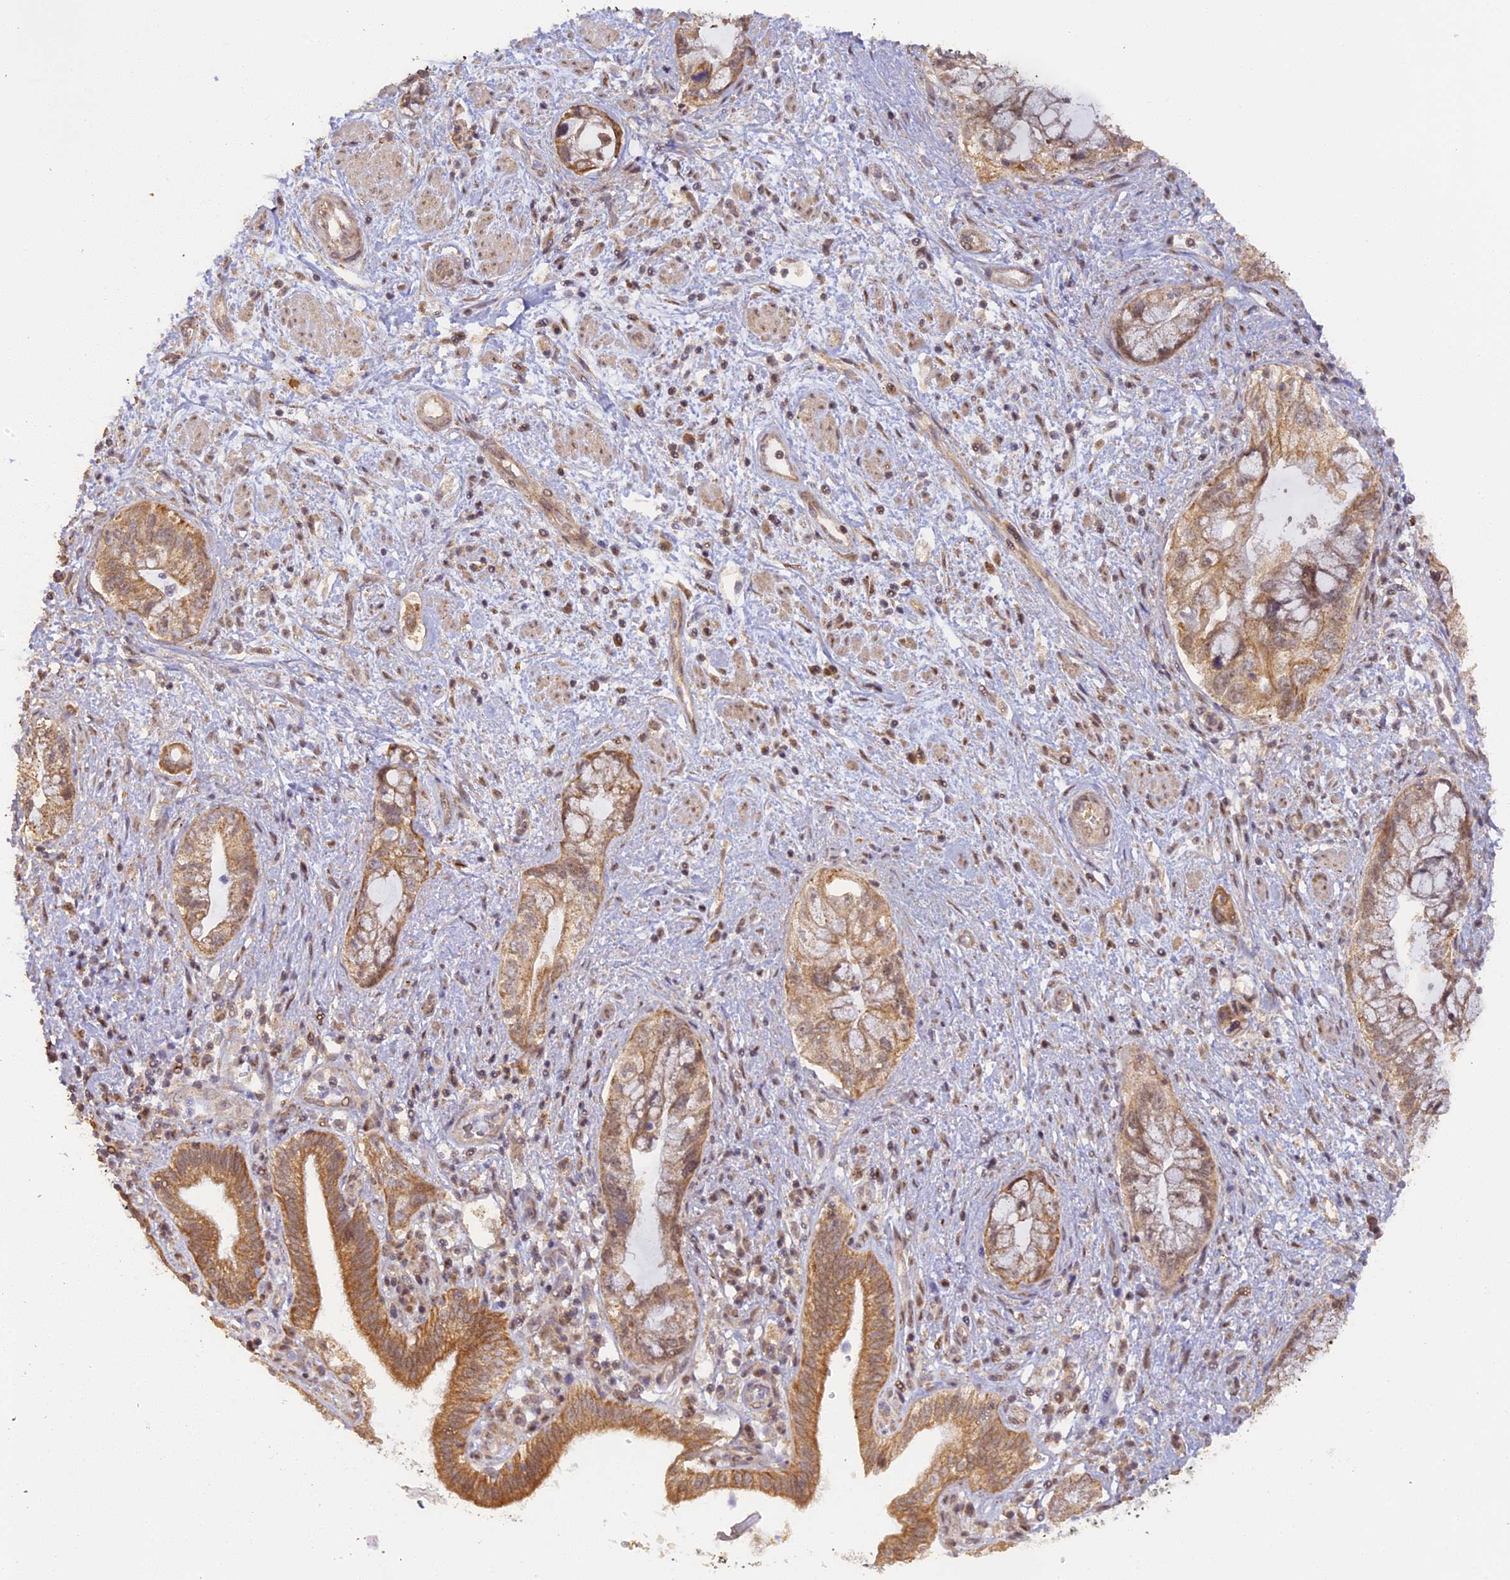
{"staining": {"intensity": "moderate", "quantity": "25%-75%", "location": "cytoplasmic/membranous"}, "tissue": "pancreatic cancer", "cell_type": "Tumor cells", "image_type": "cancer", "snomed": [{"axis": "morphology", "description": "Adenocarcinoma, NOS"}, {"axis": "topography", "description": "Pancreas"}], "caption": "This is an image of immunohistochemistry staining of pancreatic adenocarcinoma, which shows moderate staining in the cytoplasmic/membranous of tumor cells.", "gene": "MYBL2", "patient": {"sex": "female", "age": 73}}